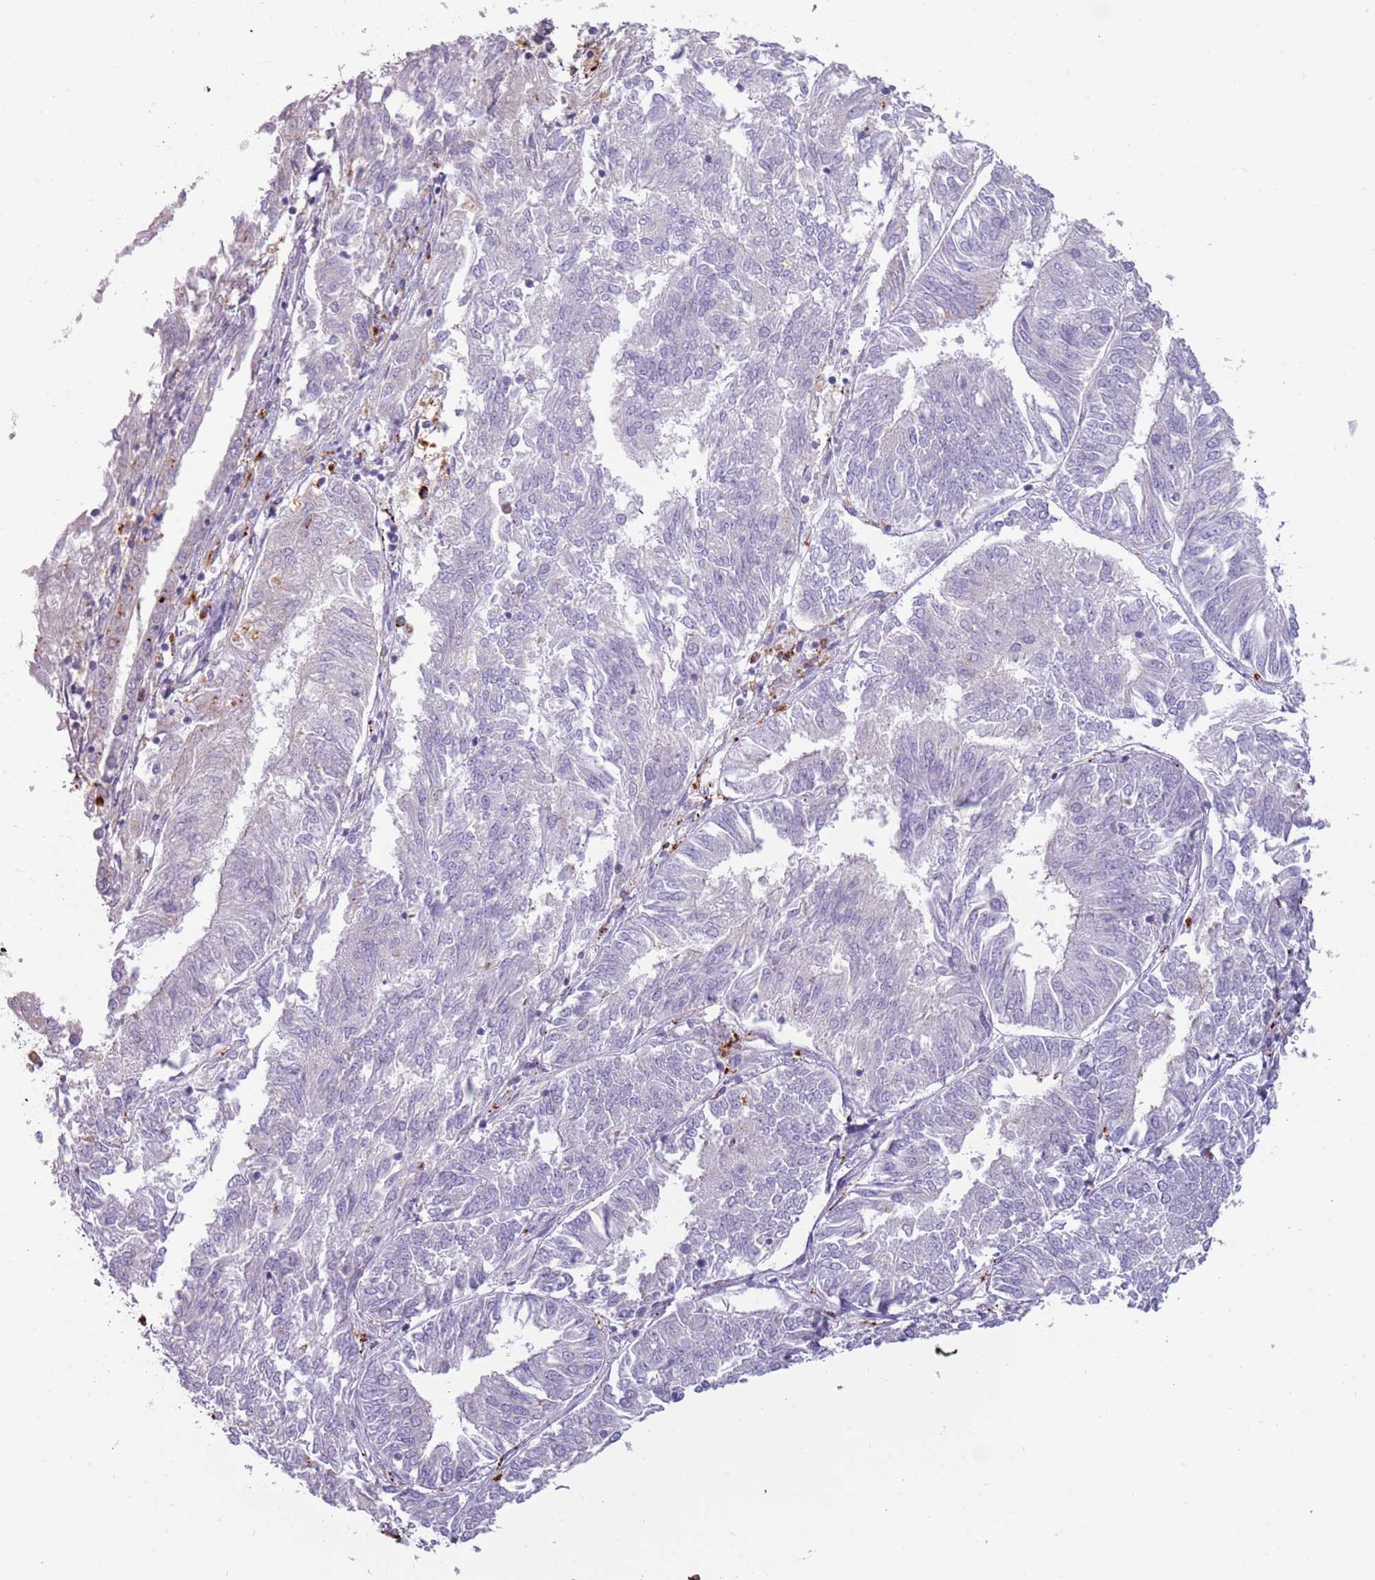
{"staining": {"intensity": "negative", "quantity": "none", "location": "none"}, "tissue": "endometrial cancer", "cell_type": "Tumor cells", "image_type": "cancer", "snomed": [{"axis": "morphology", "description": "Adenocarcinoma, NOS"}, {"axis": "topography", "description": "Endometrium"}], "caption": "Tumor cells are negative for protein expression in human adenocarcinoma (endometrial).", "gene": "NWD2", "patient": {"sex": "female", "age": 58}}